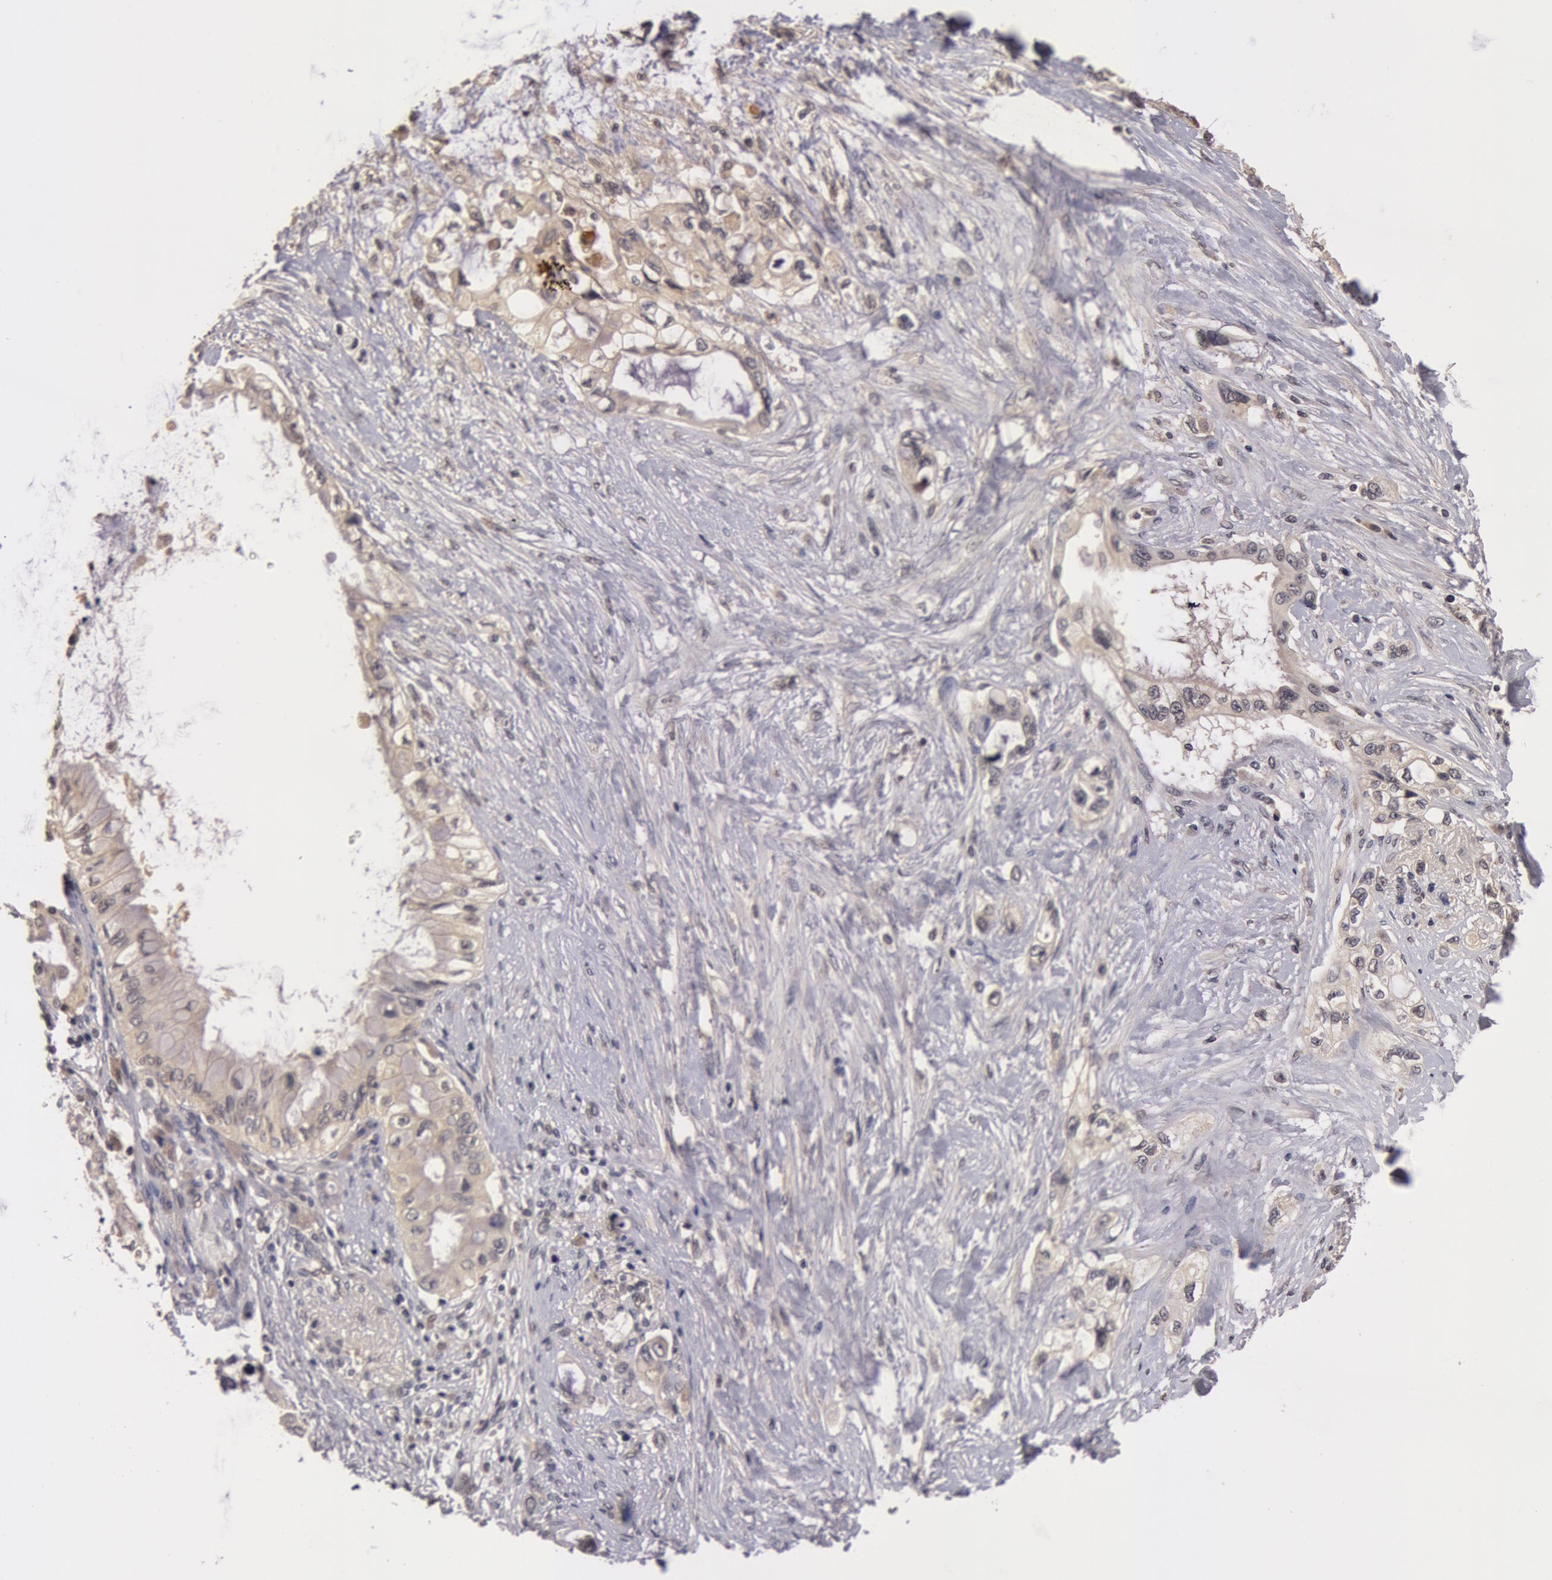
{"staining": {"intensity": "weak", "quantity": ">75%", "location": "cytoplasmic/membranous"}, "tissue": "pancreatic cancer", "cell_type": "Tumor cells", "image_type": "cancer", "snomed": [{"axis": "morphology", "description": "Adenocarcinoma, NOS"}, {"axis": "topography", "description": "Pancreas"}], "caption": "A histopathology image of pancreatic cancer stained for a protein shows weak cytoplasmic/membranous brown staining in tumor cells.", "gene": "BCHE", "patient": {"sex": "female", "age": 70}}